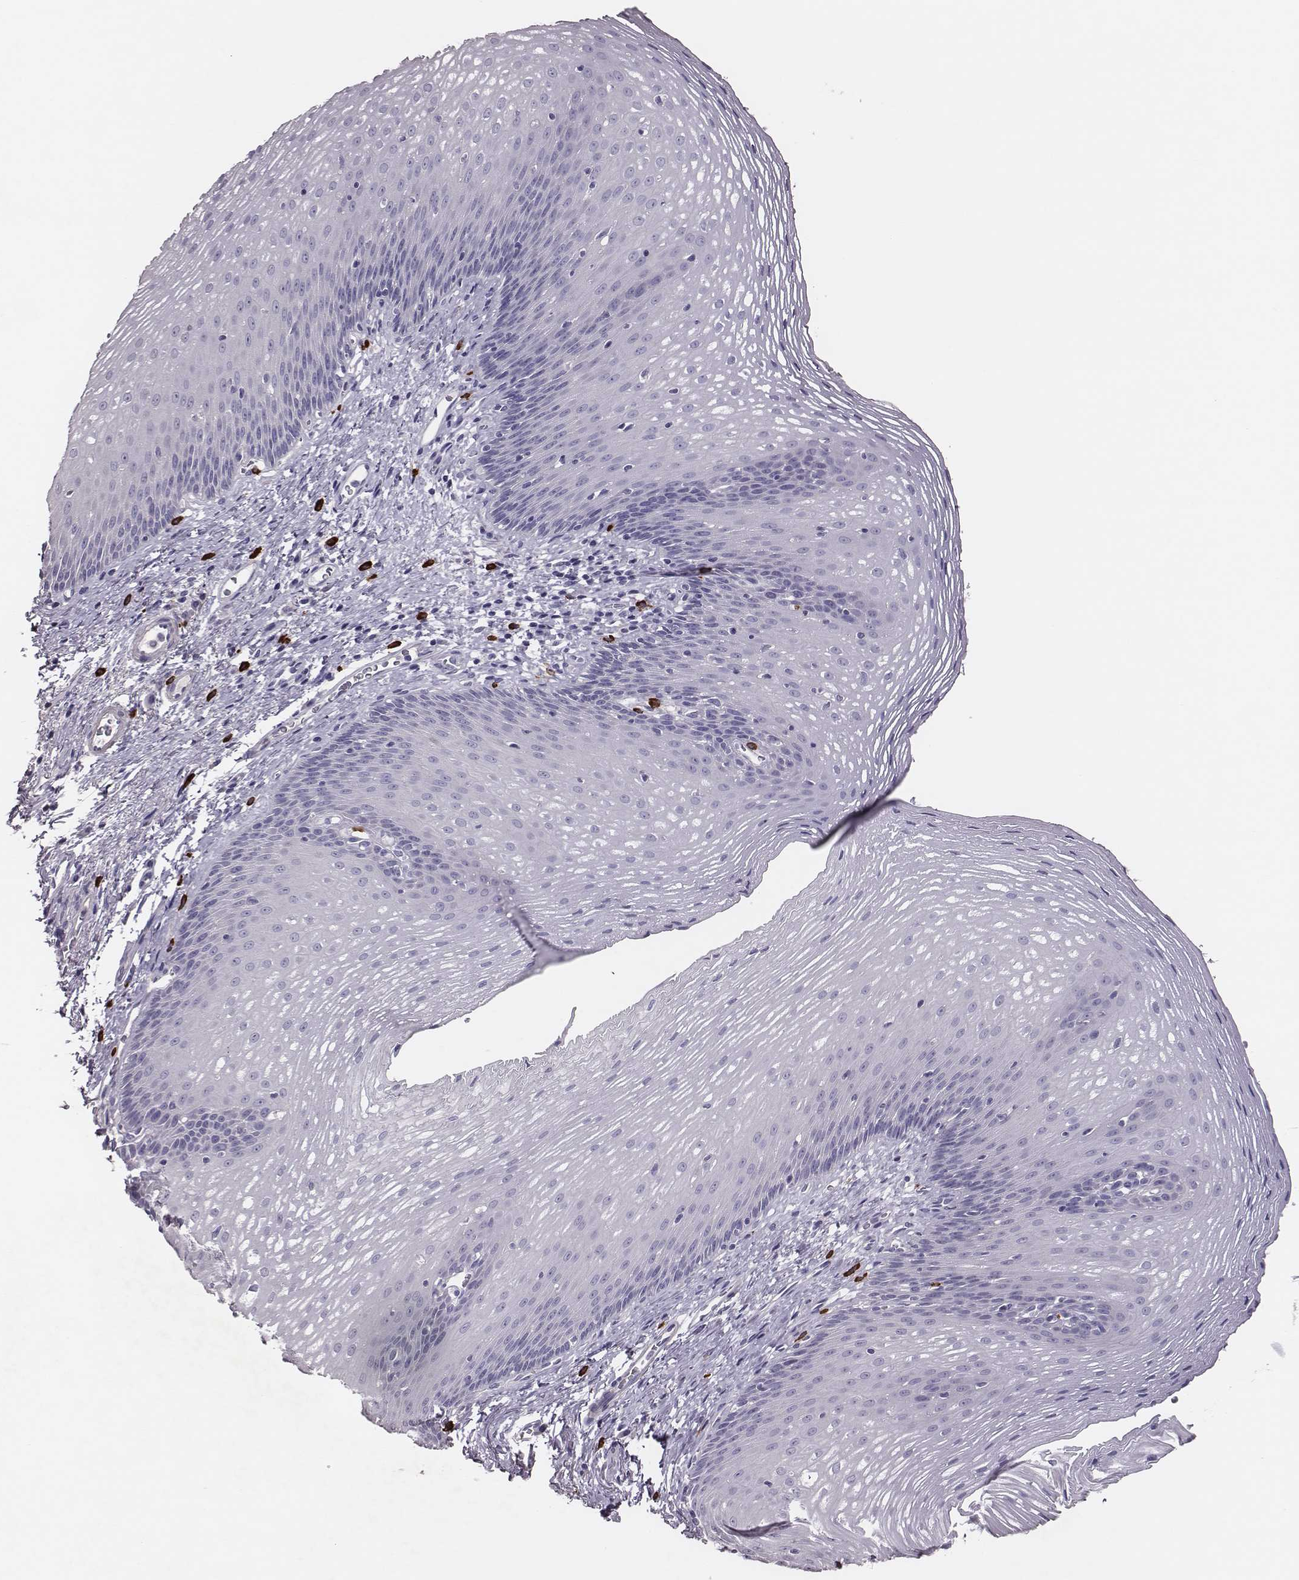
{"staining": {"intensity": "negative", "quantity": "none", "location": "none"}, "tissue": "esophagus", "cell_type": "Squamous epithelial cells", "image_type": "normal", "snomed": [{"axis": "morphology", "description": "Normal tissue, NOS"}, {"axis": "topography", "description": "Esophagus"}], "caption": "Esophagus stained for a protein using immunohistochemistry (IHC) reveals no staining squamous epithelial cells.", "gene": "P2RY10", "patient": {"sex": "male", "age": 76}}